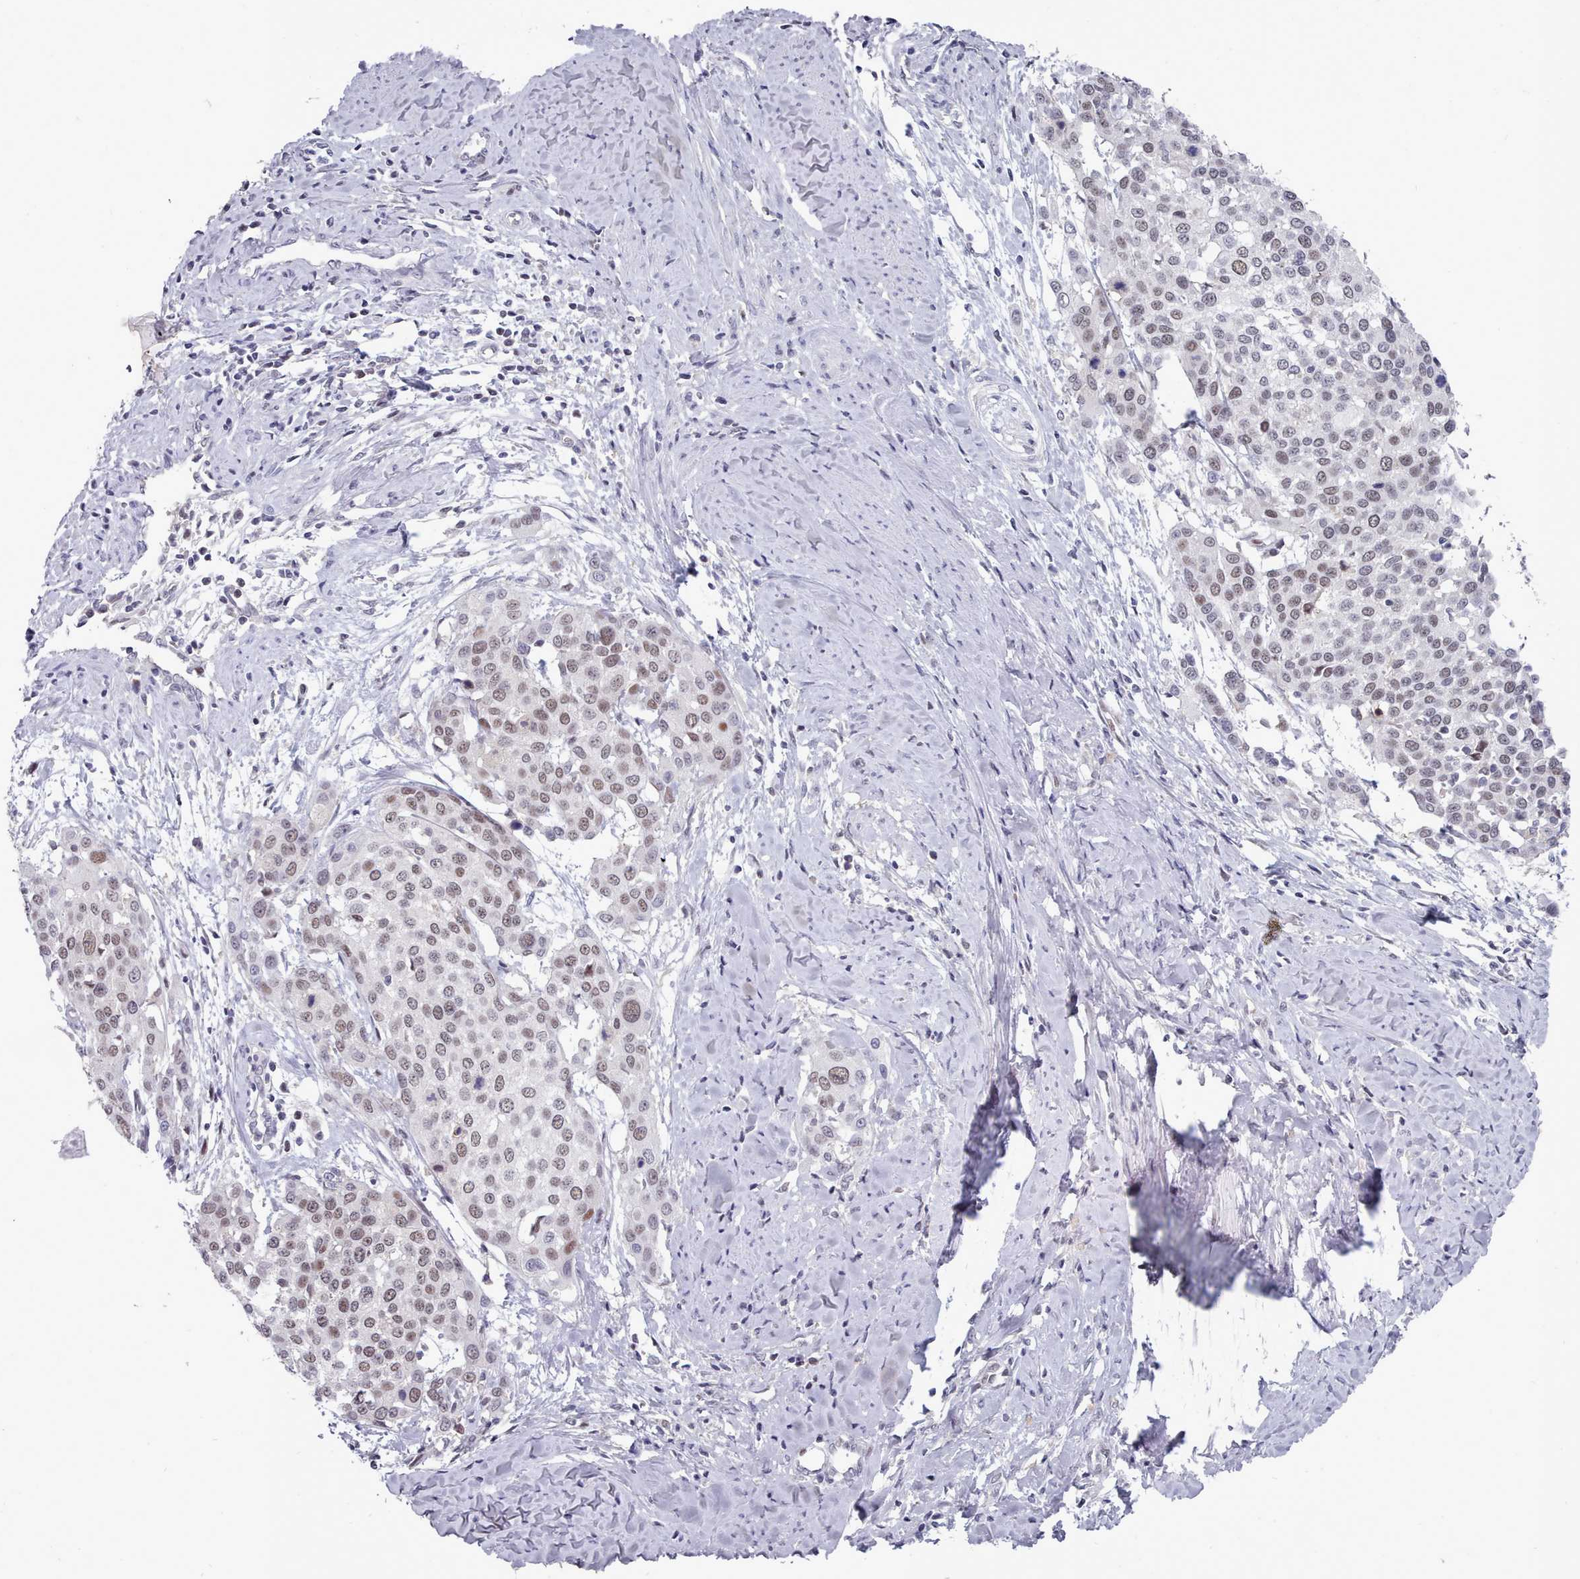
{"staining": {"intensity": "weak", "quantity": "25%-75%", "location": "nuclear"}, "tissue": "cervical cancer", "cell_type": "Tumor cells", "image_type": "cancer", "snomed": [{"axis": "morphology", "description": "Squamous cell carcinoma, NOS"}, {"axis": "topography", "description": "Cervix"}], "caption": "This micrograph displays immunohistochemistry staining of human squamous cell carcinoma (cervical), with low weak nuclear staining in about 25%-75% of tumor cells.", "gene": "GINS1", "patient": {"sex": "female", "age": 44}}